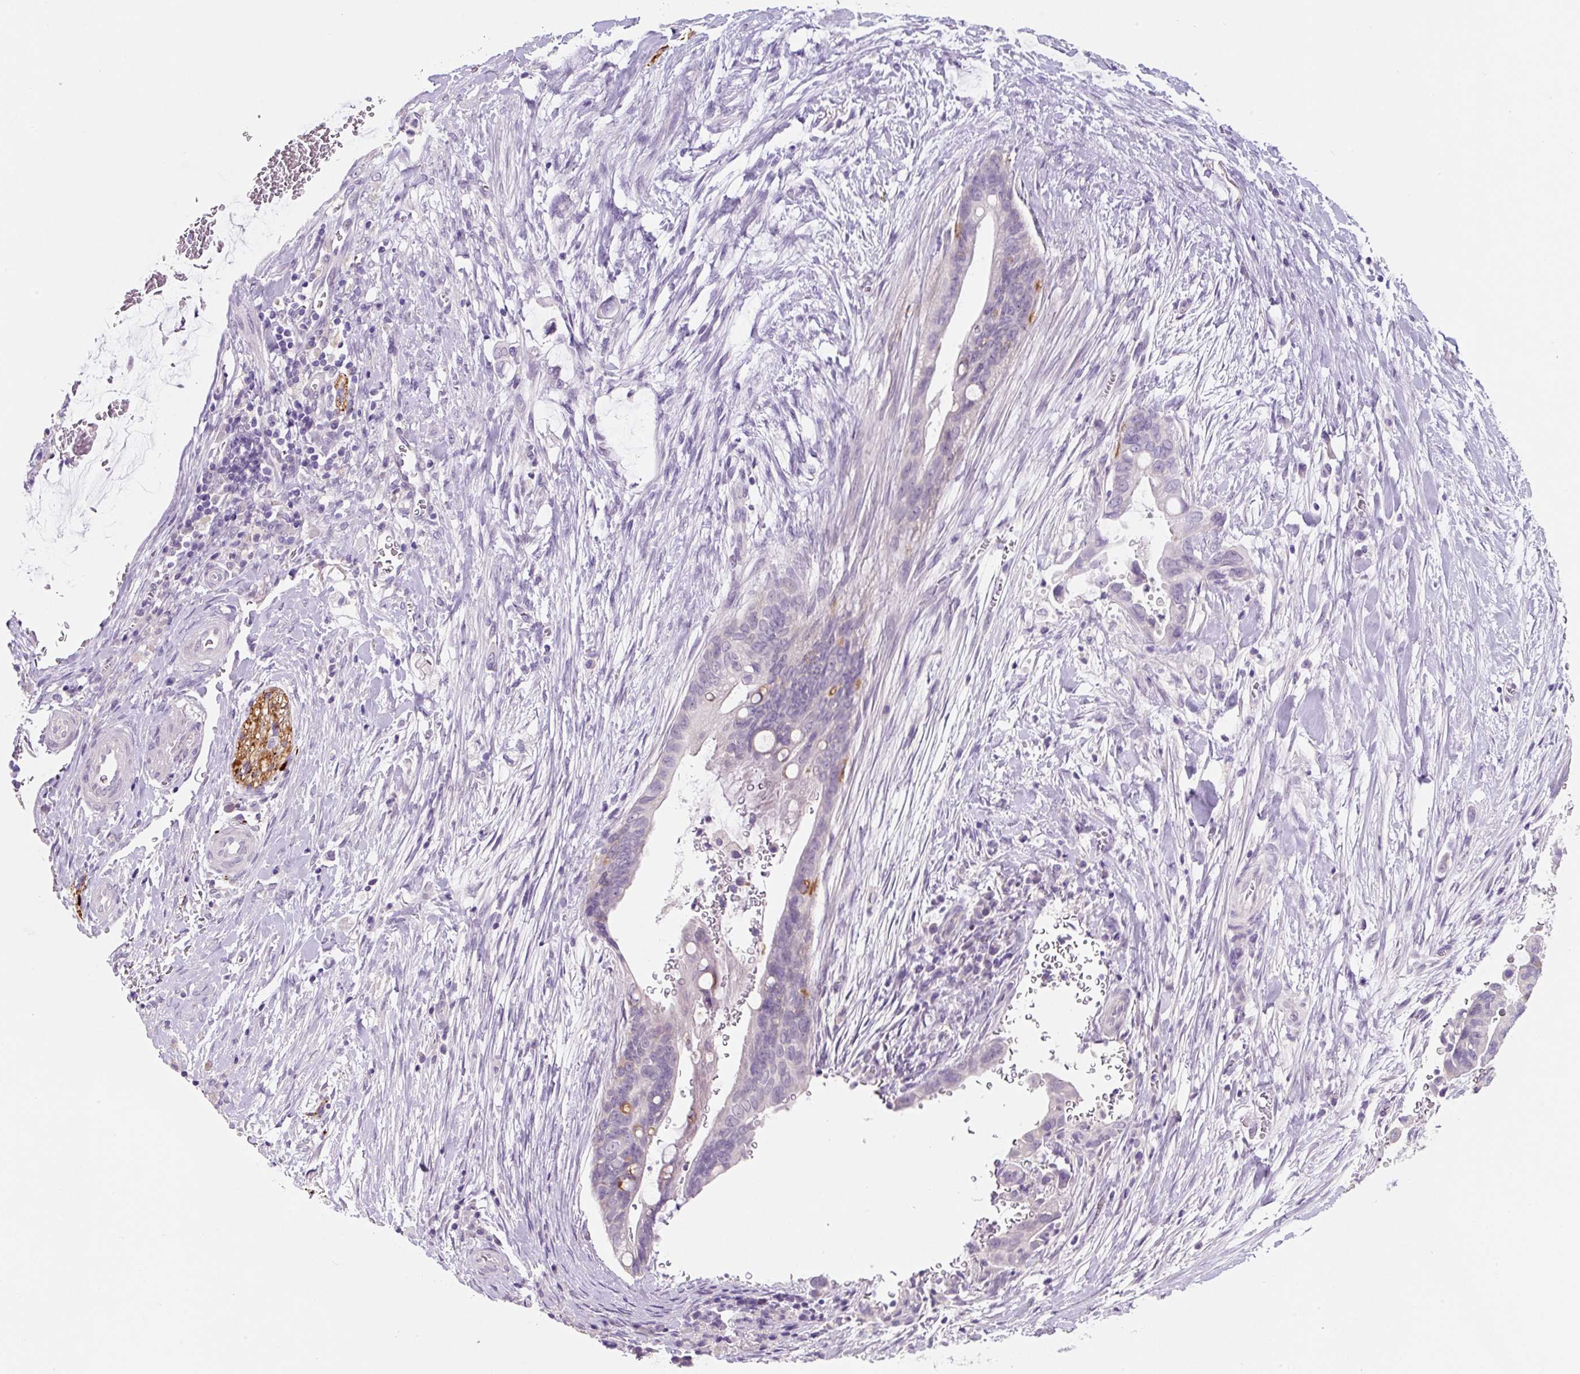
{"staining": {"intensity": "negative", "quantity": "none", "location": "none"}, "tissue": "pancreatic cancer", "cell_type": "Tumor cells", "image_type": "cancer", "snomed": [{"axis": "morphology", "description": "Adenocarcinoma, NOS"}, {"axis": "topography", "description": "Pancreas"}], "caption": "An immunohistochemistry (IHC) image of pancreatic cancer is shown. There is no staining in tumor cells of pancreatic cancer. (DAB (3,3'-diaminobenzidine) IHC with hematoxylin counter stain).", "gene": "SYP", "patient": {"sex": "male", "age": 75}}